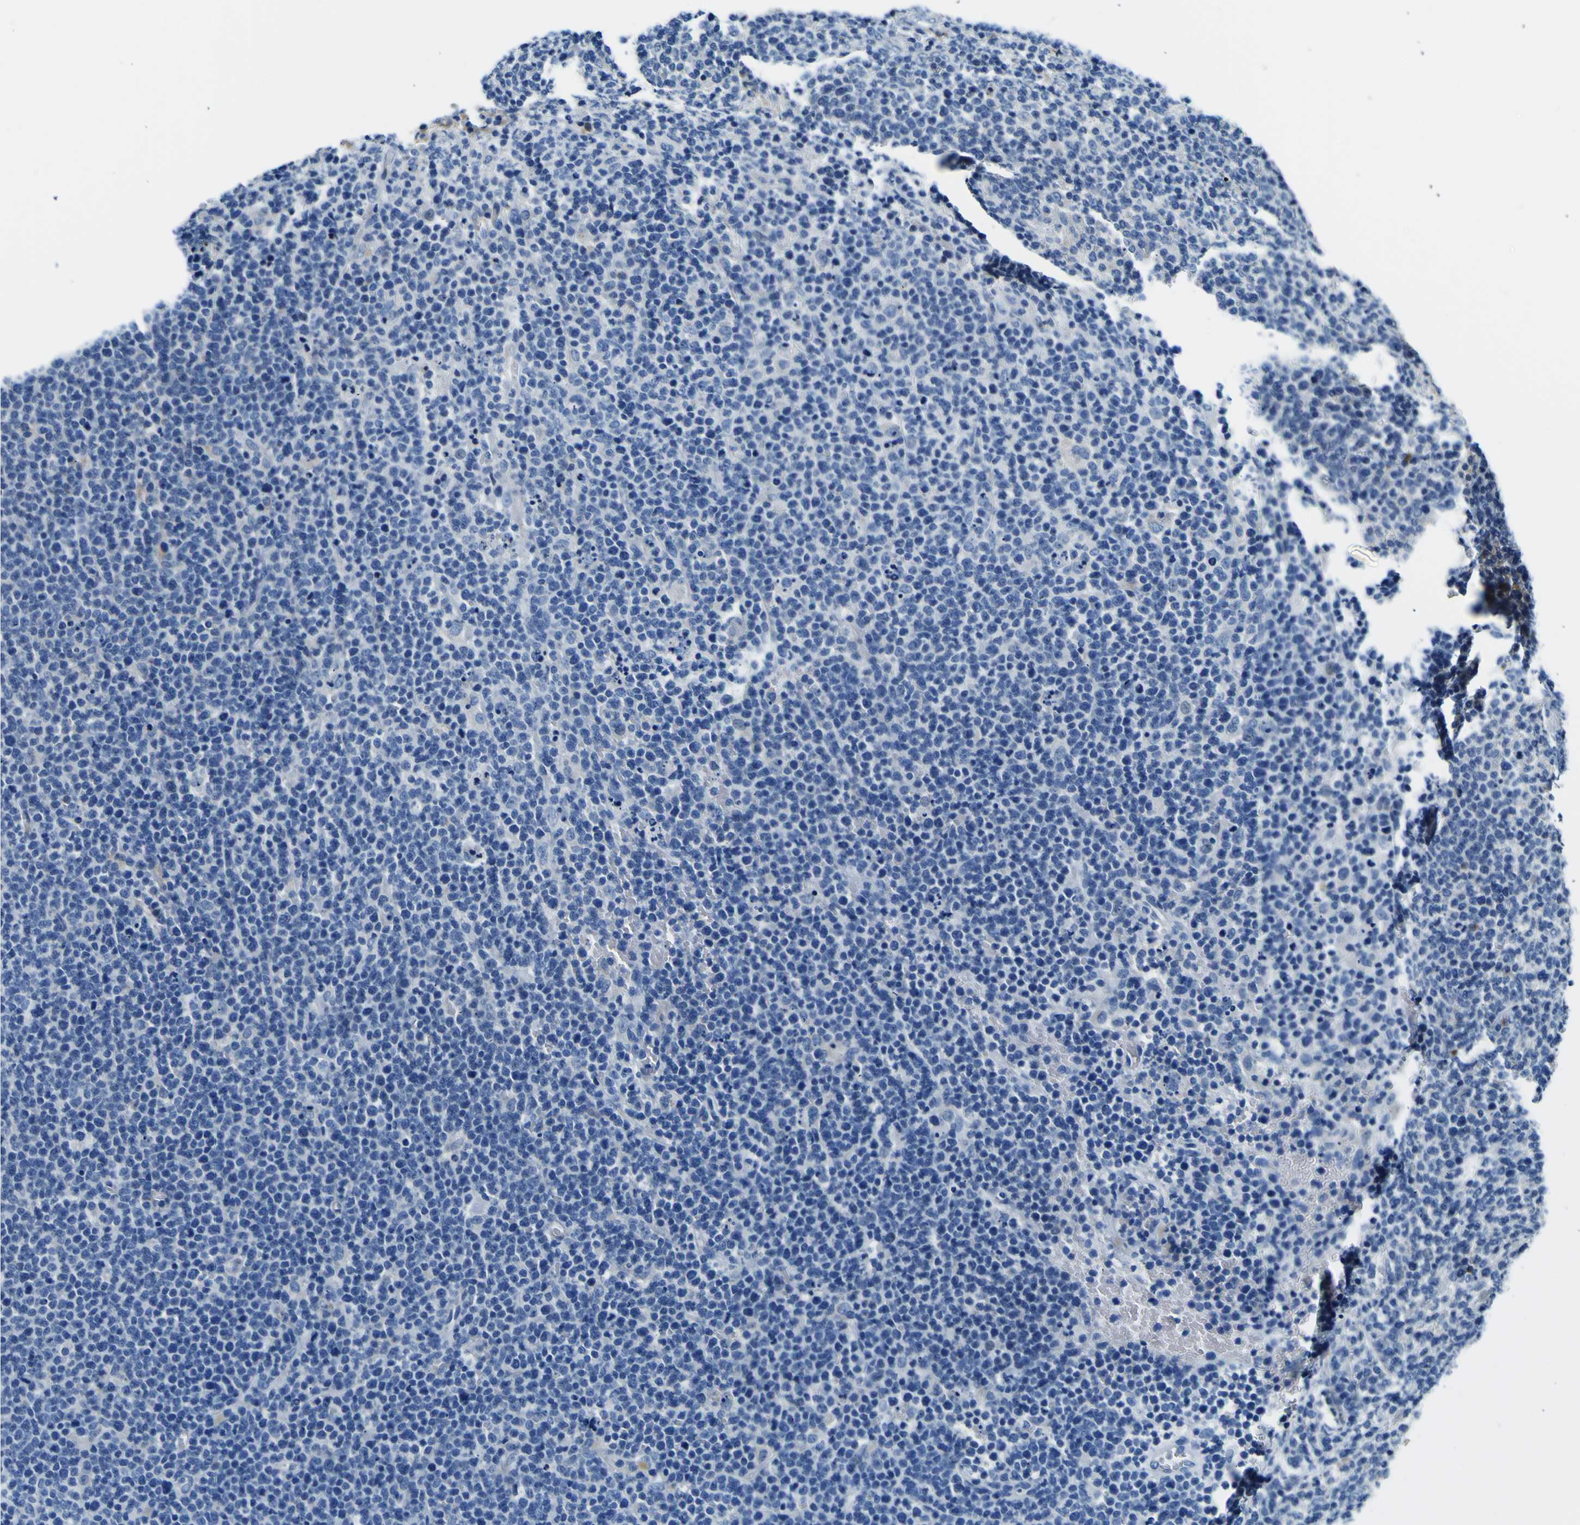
{"staining": {"intensity": "negative", "quantity": "none", "location": "none"}, "tissue": "lymphoma", "cell_type": "Tumor cells", "image_type": "cancer", "snomed": [{"axis": "morphology", "description": "Malignant lymphoma, non-Hodgkin's type, High grade"}, {"axis": "topography", "description": "Lymph node"}], "caption": "Lymphoma stained for a protein using immunohistochemistry (IHC) reveals no positivity tumor cells.", "gene": "ADGRA2", "patient": {"sex": "male", "age": 61}}